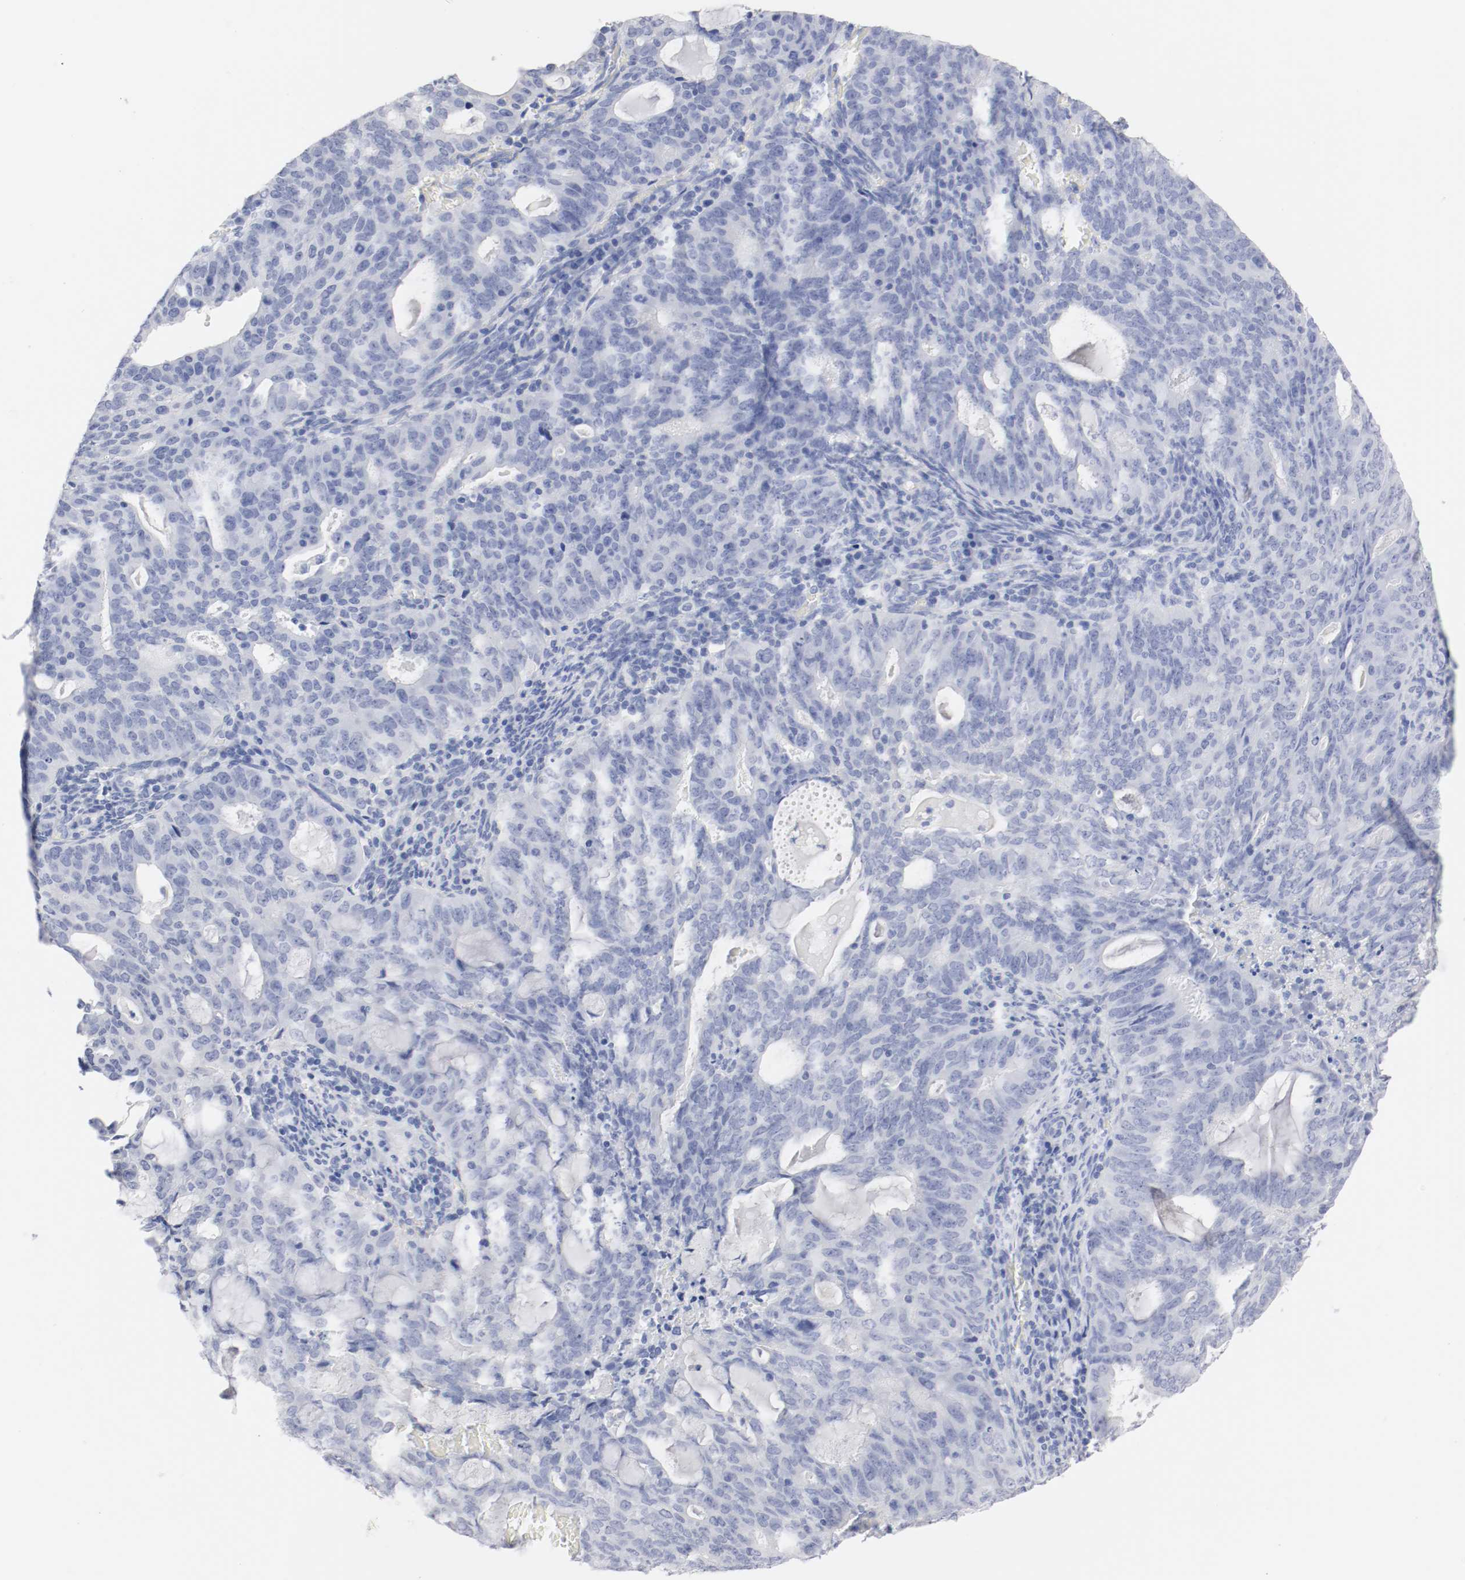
{"staining": {"intensity": "negative", "quantity": "none", "location": "none"}, "tissue": "cervical cancer", "cell_type": "Tumor cells", "image_type": "cancer", "snomed": [{"axis": "morphology", "description": "Adenocarcinoma, NOS"}, {"axis": "topography", "description": "Cervix"}], "caption": "Cervical cancer stained for a protein using immunohistochemistry shows no staining tumor cells.", "gene": "GAD1", "patient": {"sex": "female", "age": 44}}